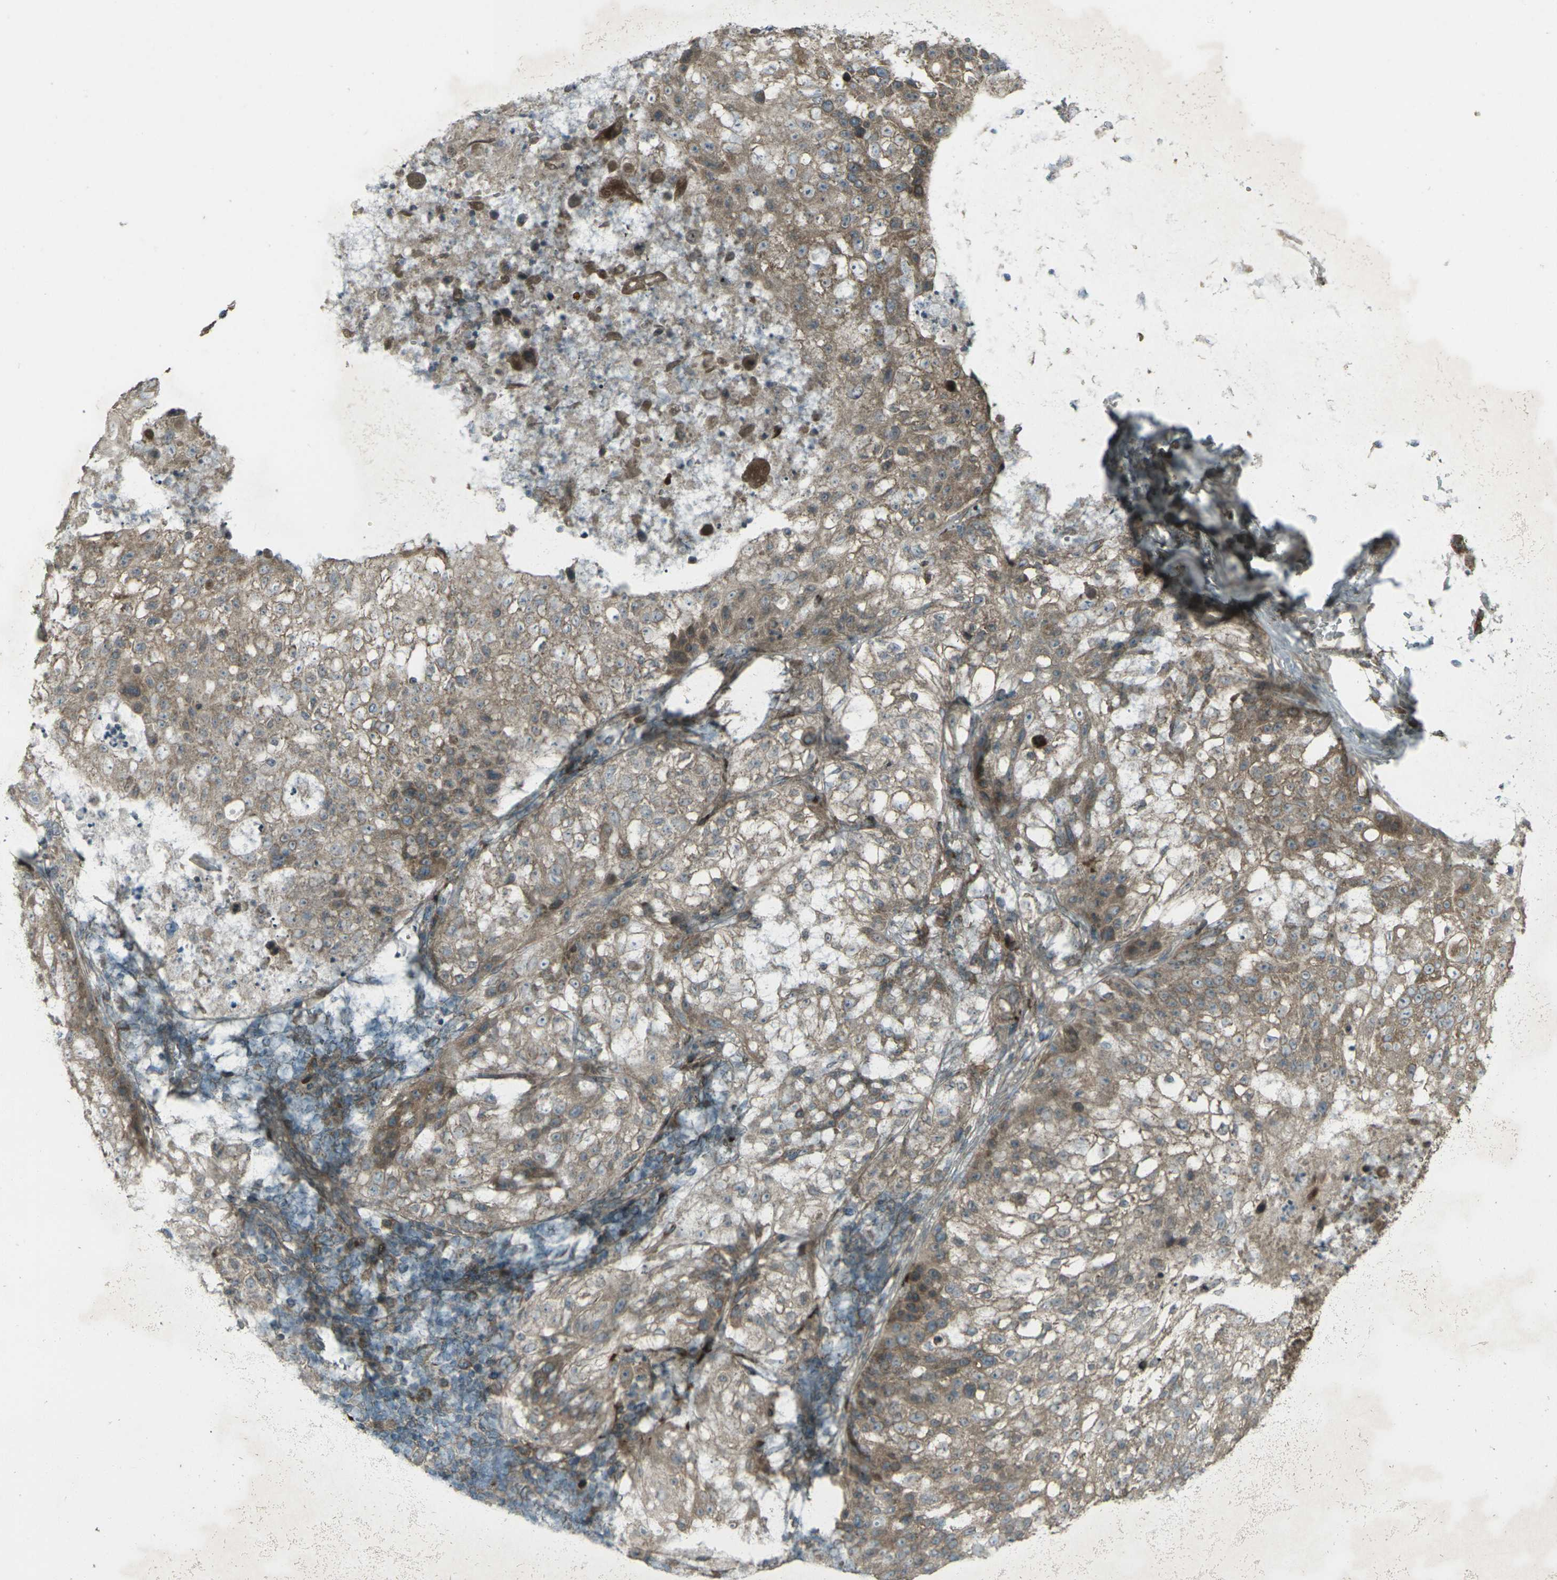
{"staining": {"intensity": "weak", "quantity": ">75%", "location": "cytoplasmic/membranous"}, "tissue": "lung cancer", "cell_type": "Tumor cells", "image_type": "cancer", "snomed": [{"axis": "morphology", "description": "Inflammation, NOS"}, {"axis": "morphology", "description": "Squamous cell carcinoma, NOS"}, {"axis": "topography", "description": "Lymph node"}, {"axis": "topography", "description": "Soft tissue"}, {"axis": "topography", "description": "Lung"}], "caption": "Weak cytoplasmic/membranous protein expression is appreciated in approximately >75% of tumor cells in lung cancer. The staining is performed using DAB brown chromogen to label protein expression. The nuclei are counter-stained blue using hematoxylin.", "gene": "LSMEM1", "patient": {"sex": "male", "age": 66}}